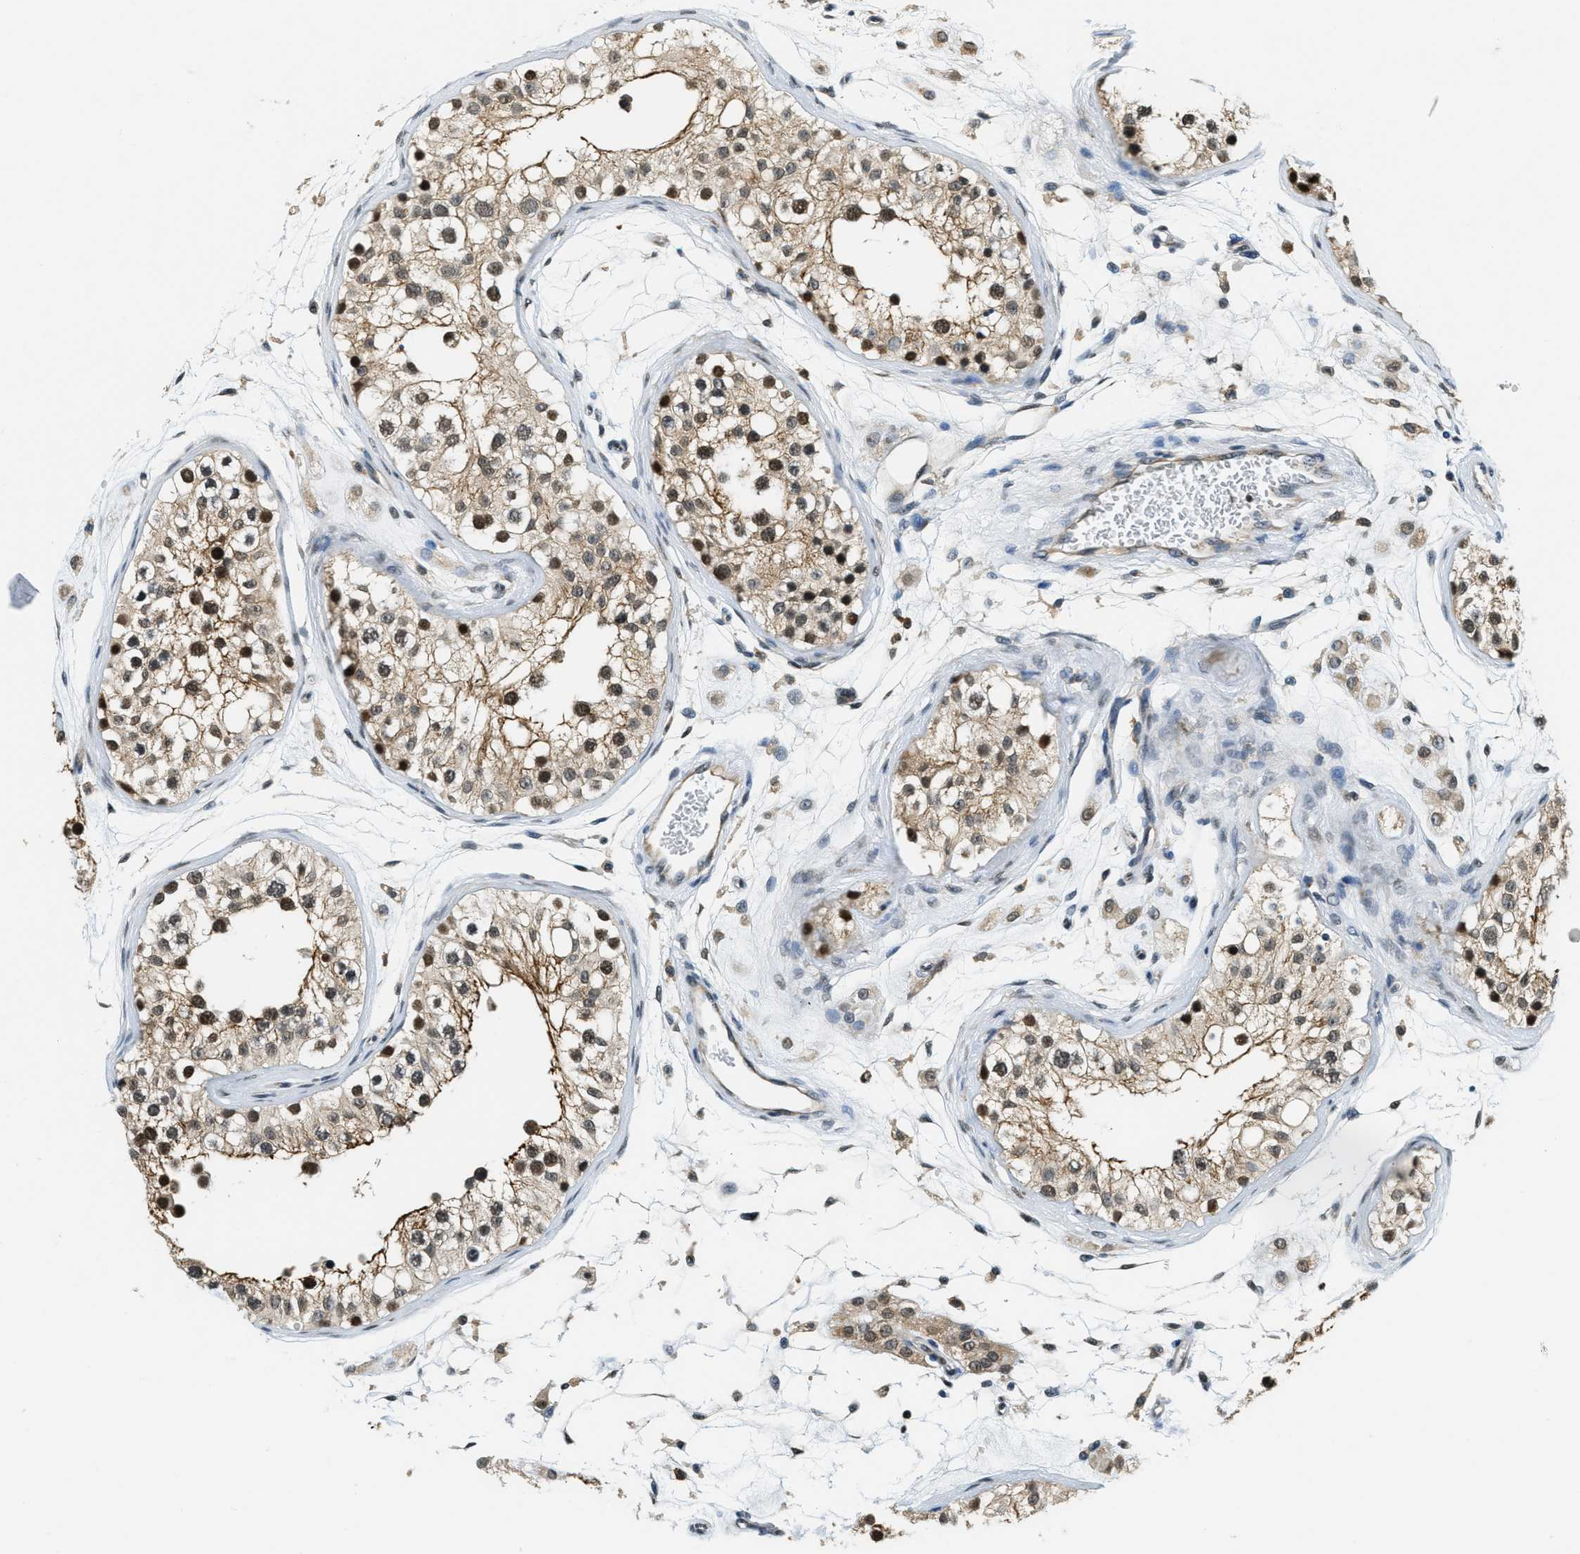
{"staining": {"intensity": "strong", "quantity": "25%-75%", "location": "cytoplasmic/membranous,nuclear"}, "tissue": "testis", "cell_type": "Cells in seminiferous ducts", "image_type": "normal", "snomed": [{"axis": "morphology", "description": "Normal tissue, NOS"}, {"axis": "morphology", "description": "Adenocarcinoma, metastatic, NOS"}, {"axis": "topography", "description": "Testis"}], "caption": "A micrograph of testis stained for a protein displays strong cytoplasmic/membranous,nuclear brown staining in cells in seminiferous ducts. The staining is performed using DAB (3,3'-diaminobenzidine) brown chromogen to label protein expression. The nuclei are counter-stained blue using hematoxylin.", "gene": "RAB11FIP1", "patient": {"sex": "male", "age": 26}}